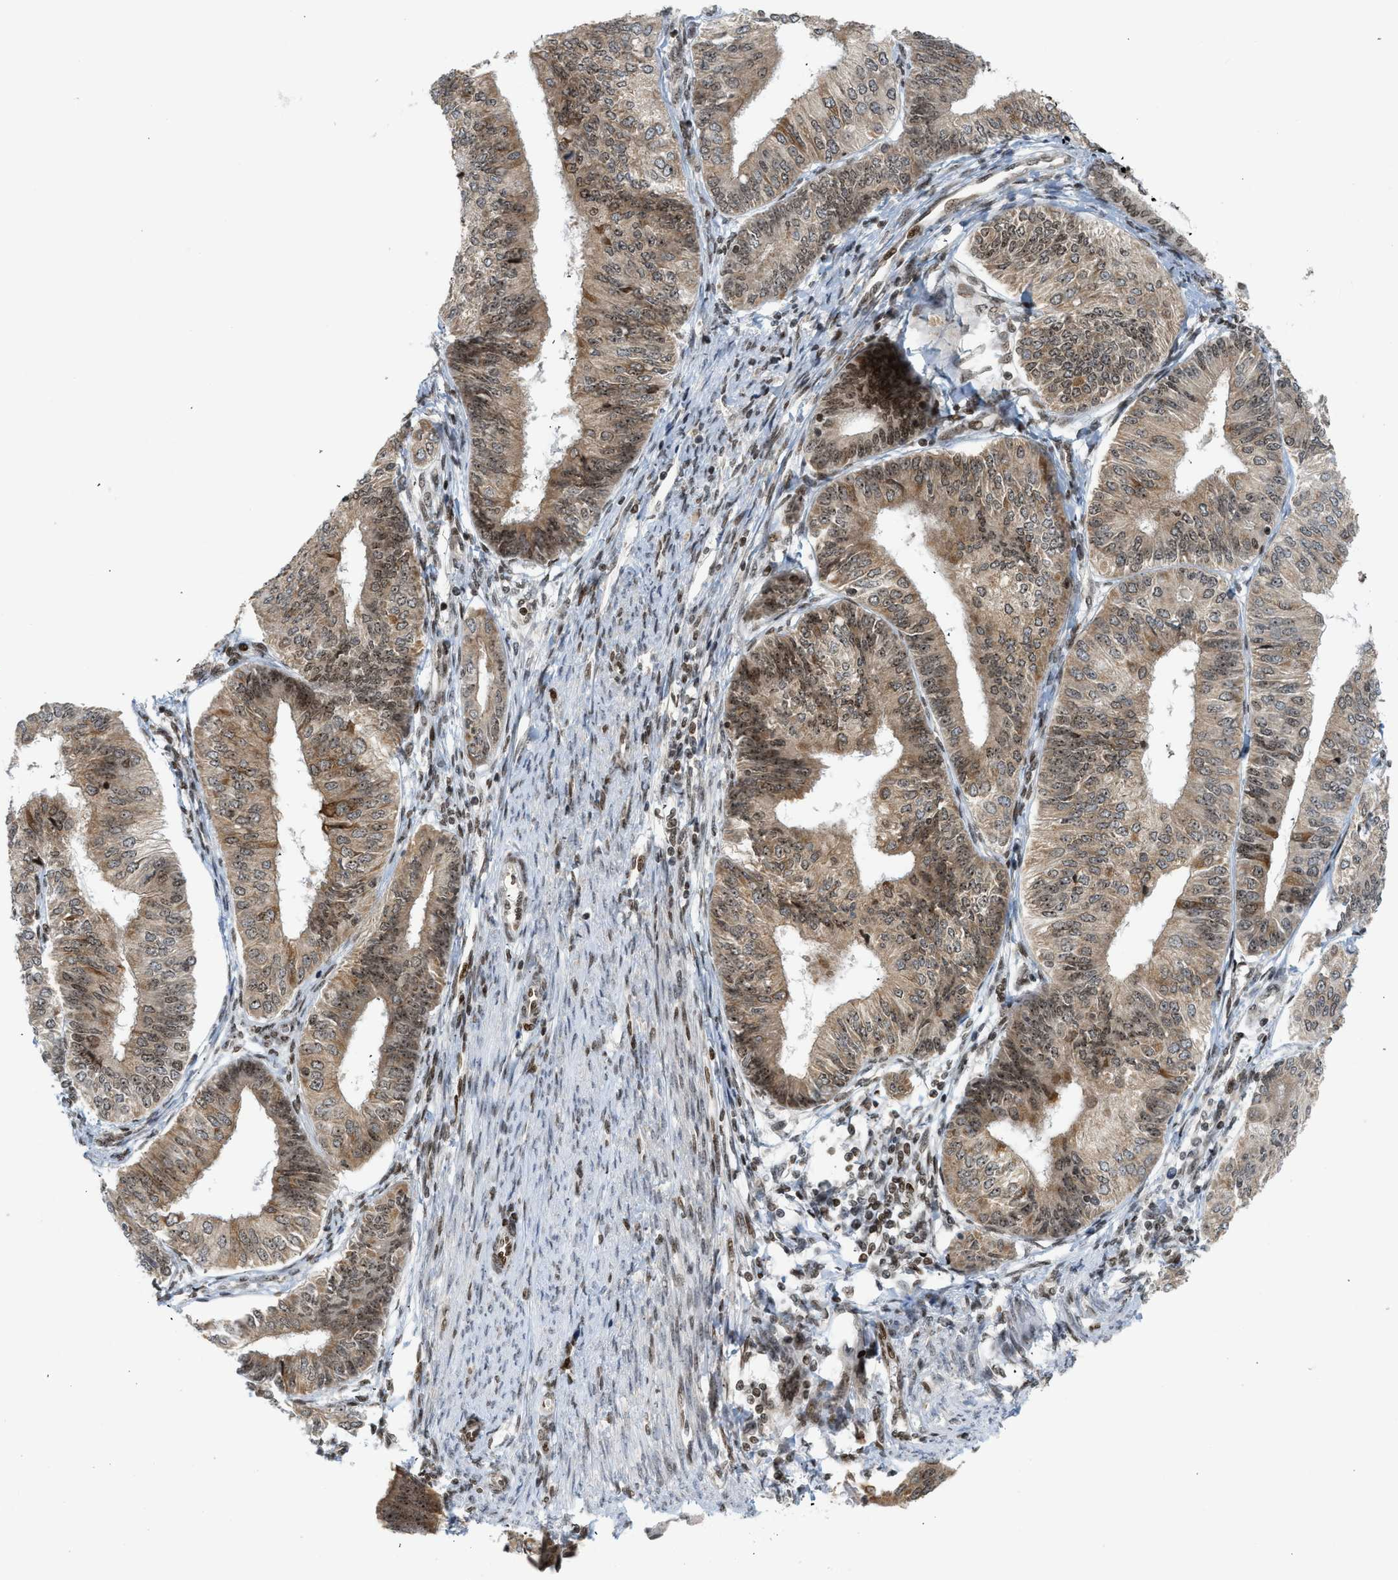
{"staining": {"intensity": "moderate", "quantity": ">75%", "location": "cytoplasmic/membranous,nuclear"}, "tissue": "endometrial cancer", "cell_type": "Tumor cells", "image_type": "cancer", "snomed": [{"axis": "morphology", "description": "Adenocarcinoma, NOS"}, {"axis": "topography", "description": "Endometrium"}], "caption": "Adenocarcinoma (endometrial) stained with a brown dye demonstrates moderate cytoplasmic/membranous and nuclear positive expression in about >75% of tumor cells.", "gene": "ZNF22", "patient": {"sex": "female", "age": 58}}